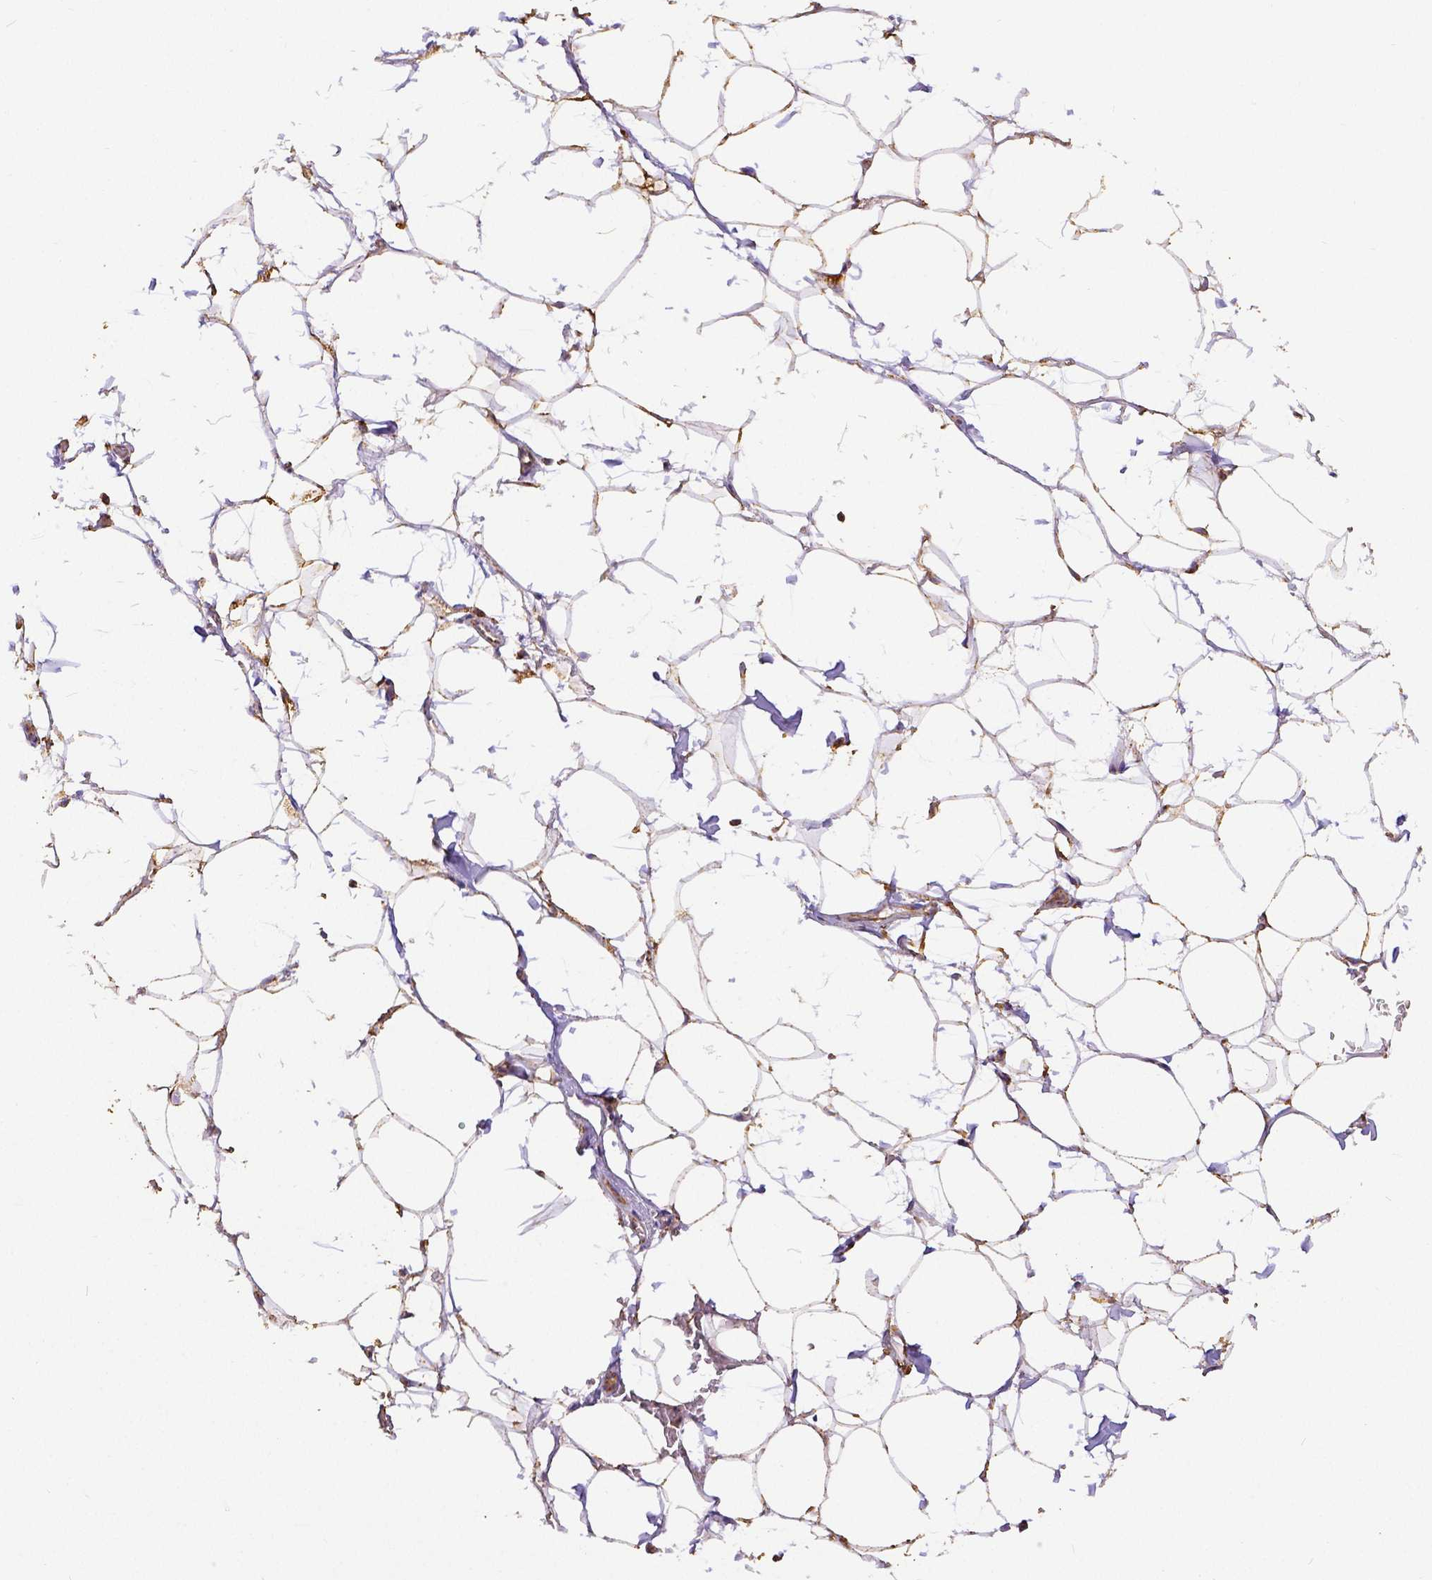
{"staining": {"intensity": "moderate", "quantity": ">75%", "location": "cytoplasmic/membranous"}, "tissue": "heart muscle", "cell_type": "Cardiomyocytes", "image_type": "normal", "snomed": [{"axis": "morphology", "description": "Normal tissue, NOS"}, {"axis": "topography", "description": "Heart"}], "caption": "This photomicrograph displays benign heart muscle stained with immunohistochemistry (IHC) to label a protein in brown. The cytoplasmic/membranous of cardiomyocytes show moderate positivity for the protein. Nuclei are counter-stained blue.", "gene": "SDHB", "patient": {"sex": "male", "age": 62}}